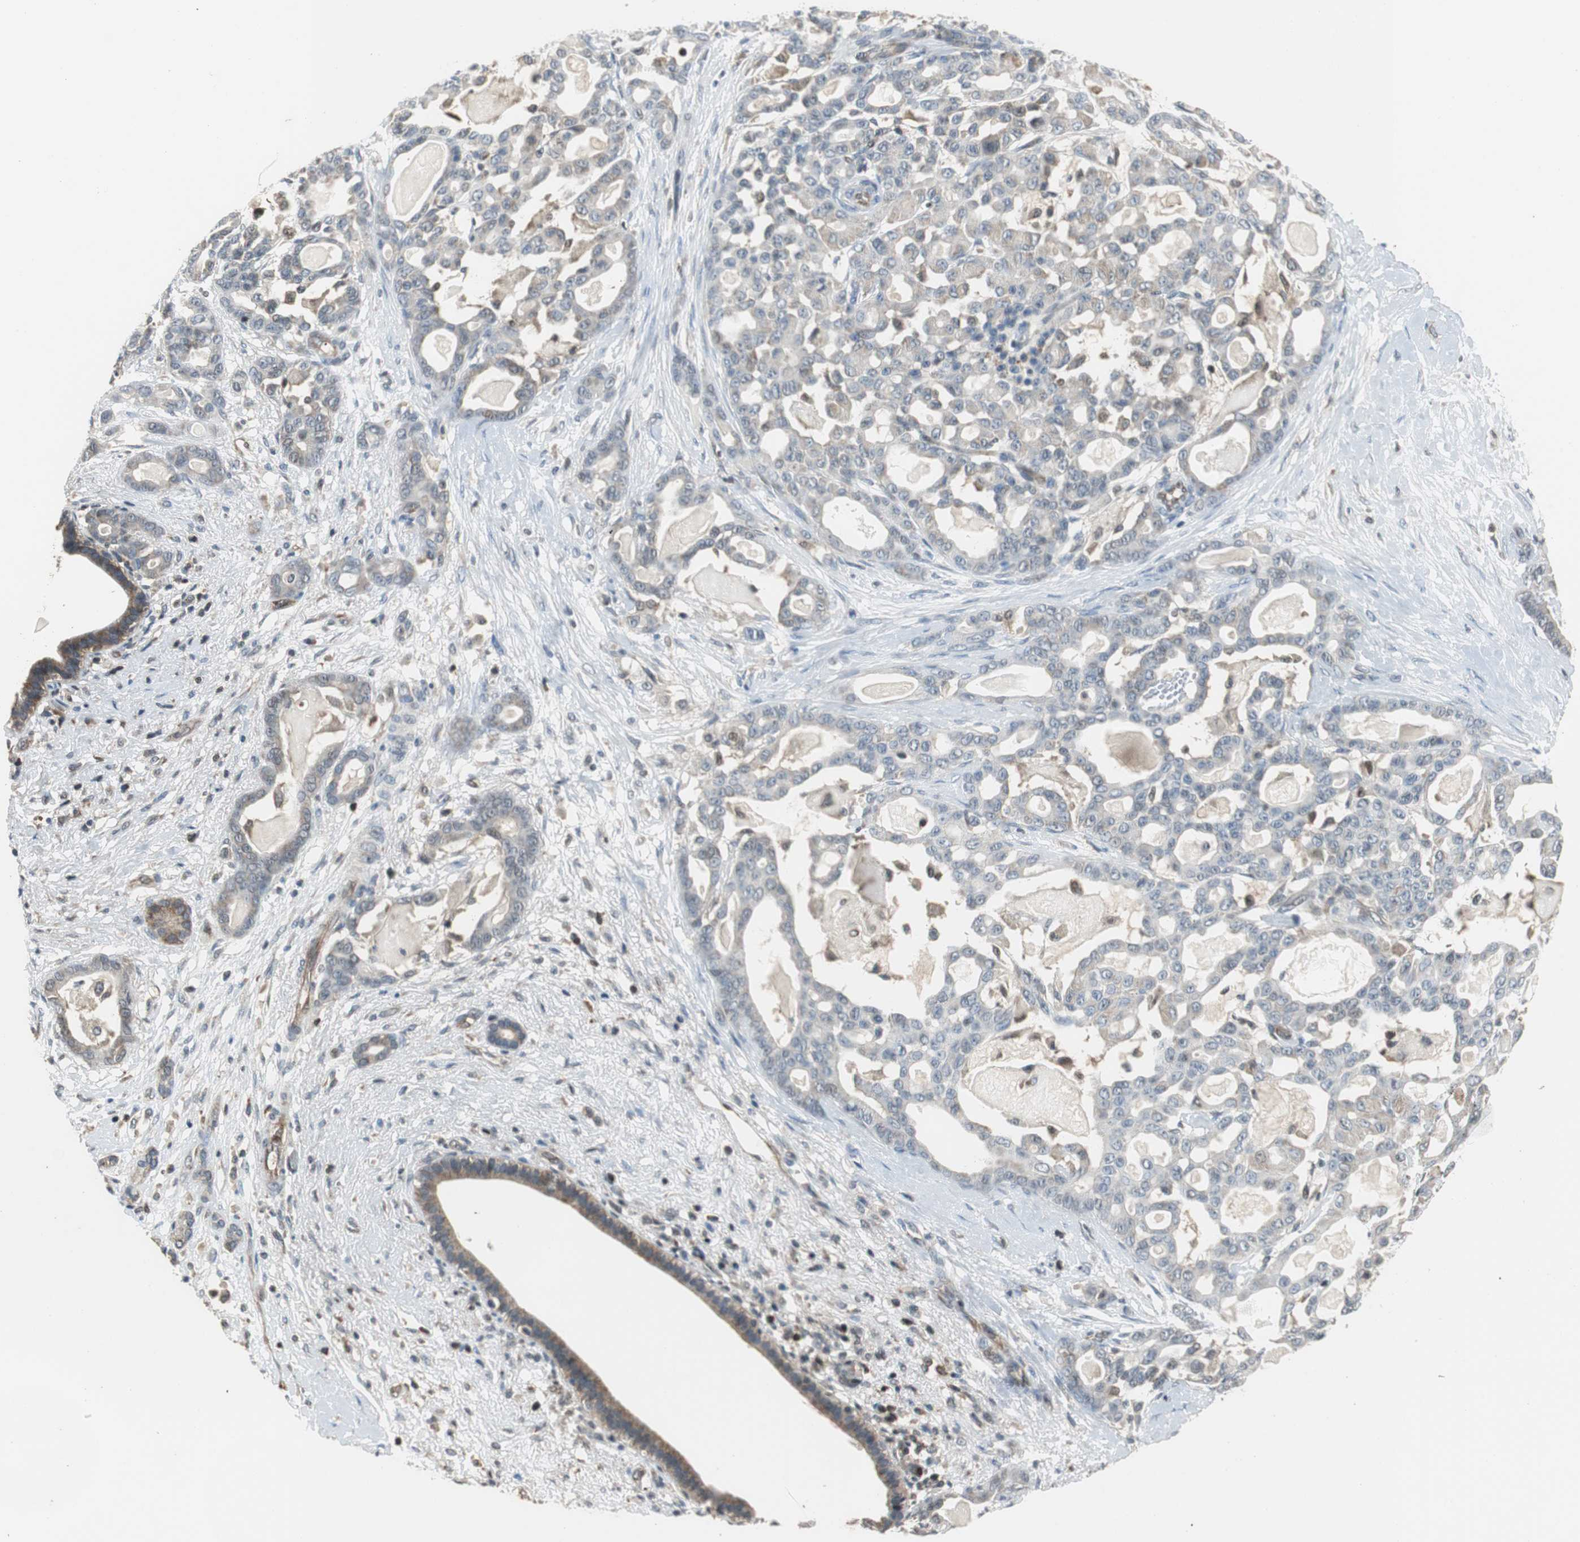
{"staining": {"intensity": "weak", "quantity": "25%-75%", "location": "cytoplasmic/membranous"}, "tissue": "pancreatic cancer", "cell_type": "Tumor cells", "image_type": "cancer", "snomed": [{"axis": "morphology", "description": "Adenocarcinoma, NOS"}, {"axis": "topography", "description": "Pancreas"}], "caption": "DAB immunohistochemical staining of adenocarcinoma (pancreatic) displays weak cytoplasmic/membranous protein staining in approximately 25%-75% of tumor cells. (Brightfield microscopy of DAB IHC at high magnification).", "gene": "GSDMD", "patient": {"sex": "male", "age": 63}}